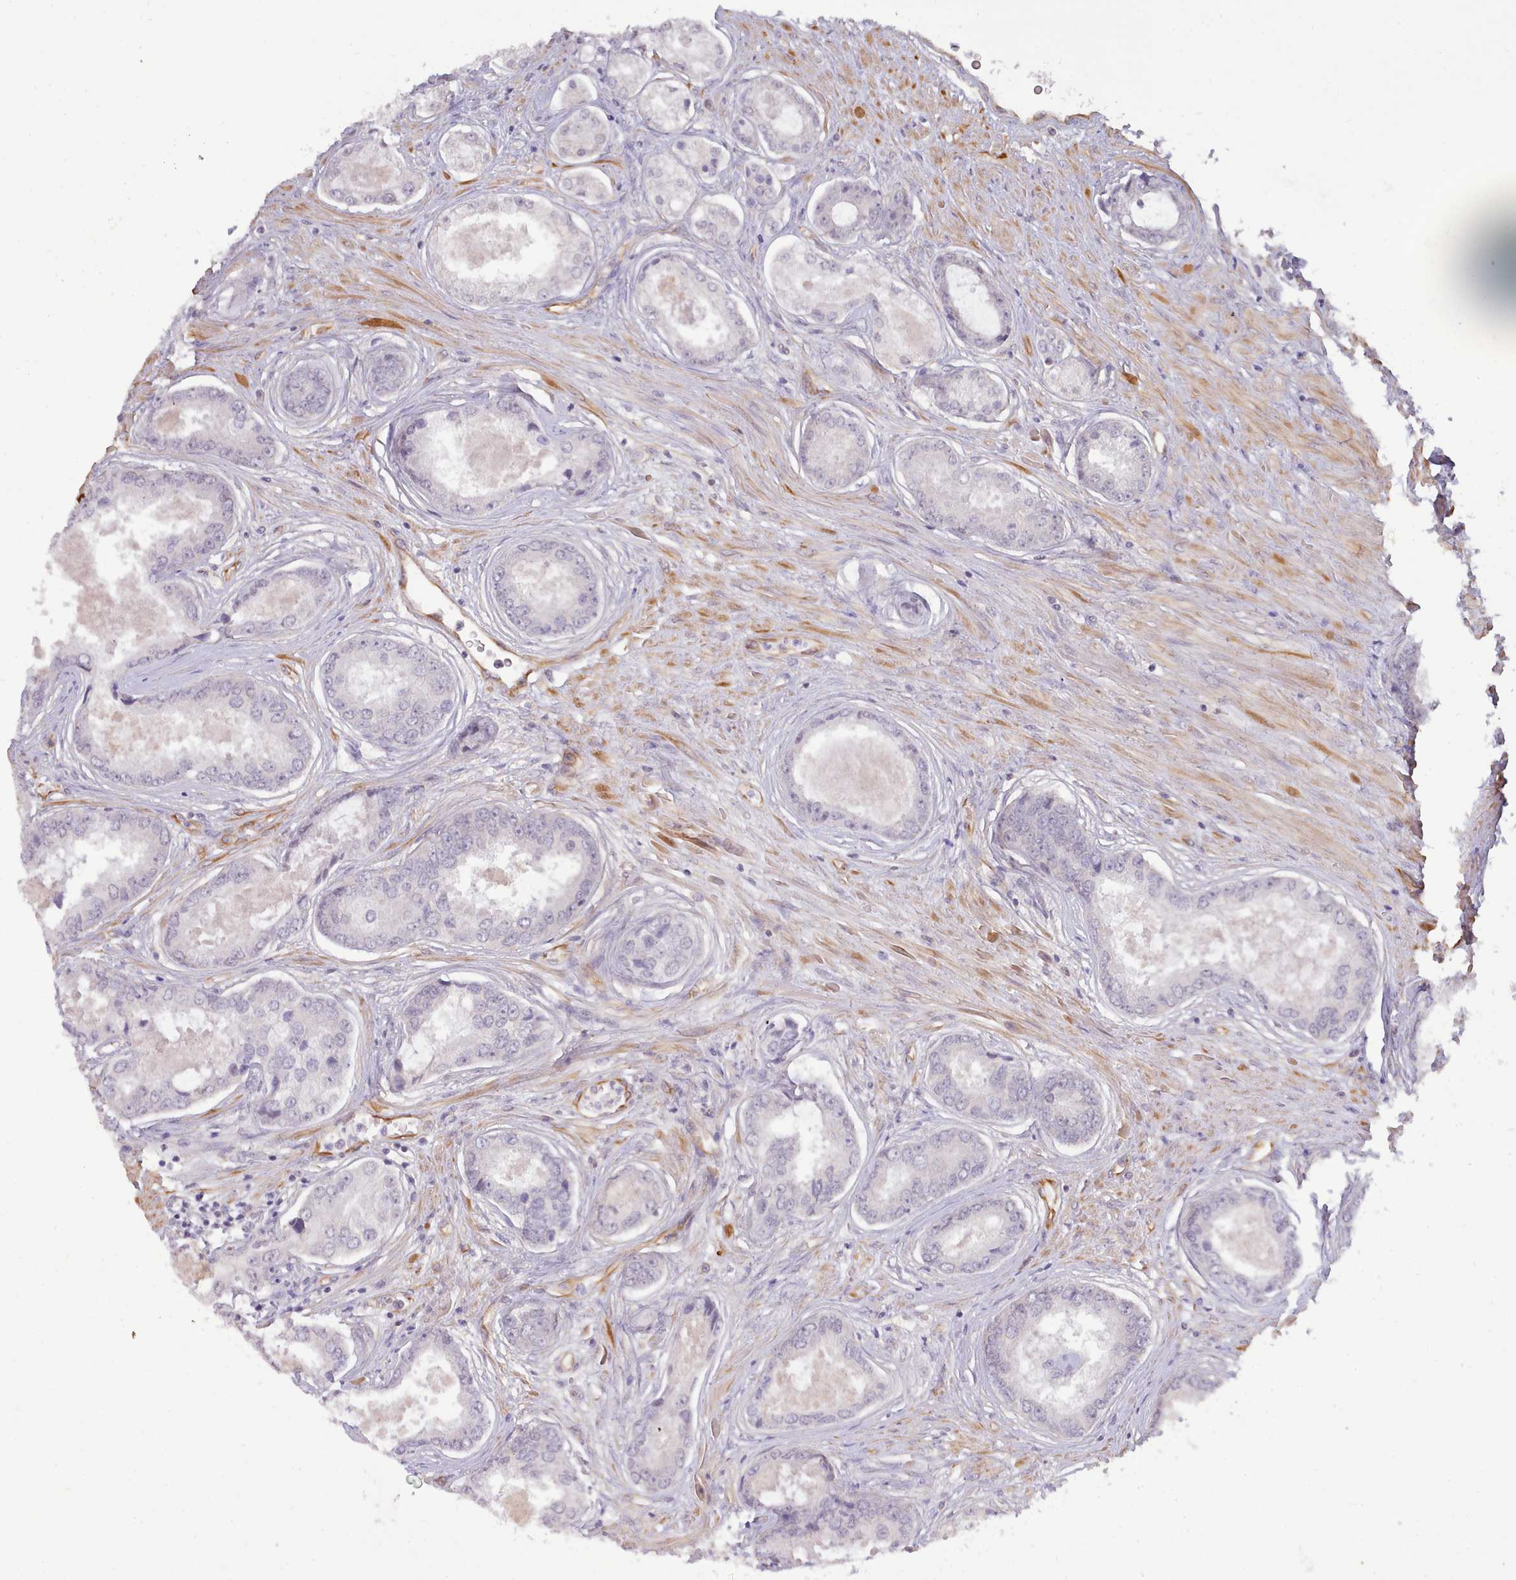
{"staining": {"intensity": "negative", "quantity": "none", "location": "none"}, "tissue": "prostate cancer", "cell_type": "Tumor cells", "image_type": "cancer", "snomed": [{"axis": "morphology", "description": "Adenocarcinoma, Low grade"}, {"axis": "topography", "description": "Prostate"}], "caption": "High magnification brightfield microscopy of prostate cancer (low-grade adenocarcinoma) stained with DAB (3,3'-diaminobenzidine) (brown) and counterstained with hematoxylin (blue): tumor cells show no significant staining.", "gene": "ZC3H13", "patient": {"sex": "male", "age": 68}}